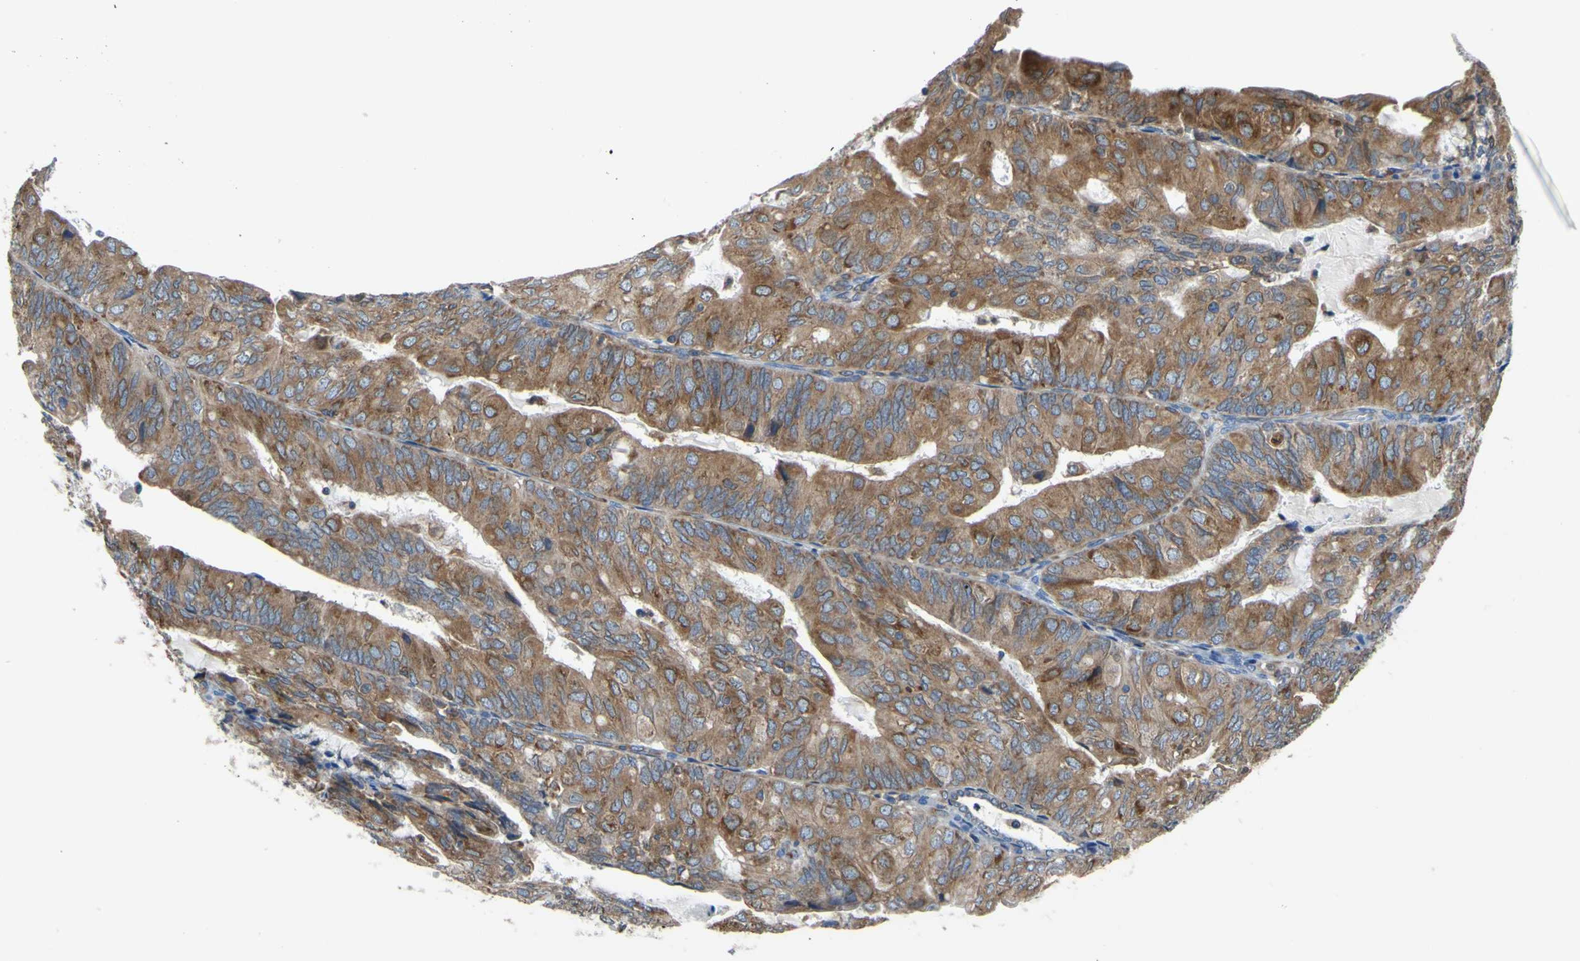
{"staining": {"intensity": "moderate", "quantity": ">75%", "location": "cytoplasmic/membranous"}, "tissue": "endometrial cancer", "cell_type": "Tumor cells", "image_type": "cancer", "snomed": [{"axis": "morphology", "description": "Adenocarcinoma, NOS"}, {"axis": "topography", "description": "Endometrium"}], "caption": "Approximately >75% of tumor cells in adenocarcinoma (endometrial) demonstrate moderate cytoplasmic/membranous protein expression as visualized by brown immunohistochemical staining.", "gene": "MGST2", "patient": {"sex": "female", "age": 81}}